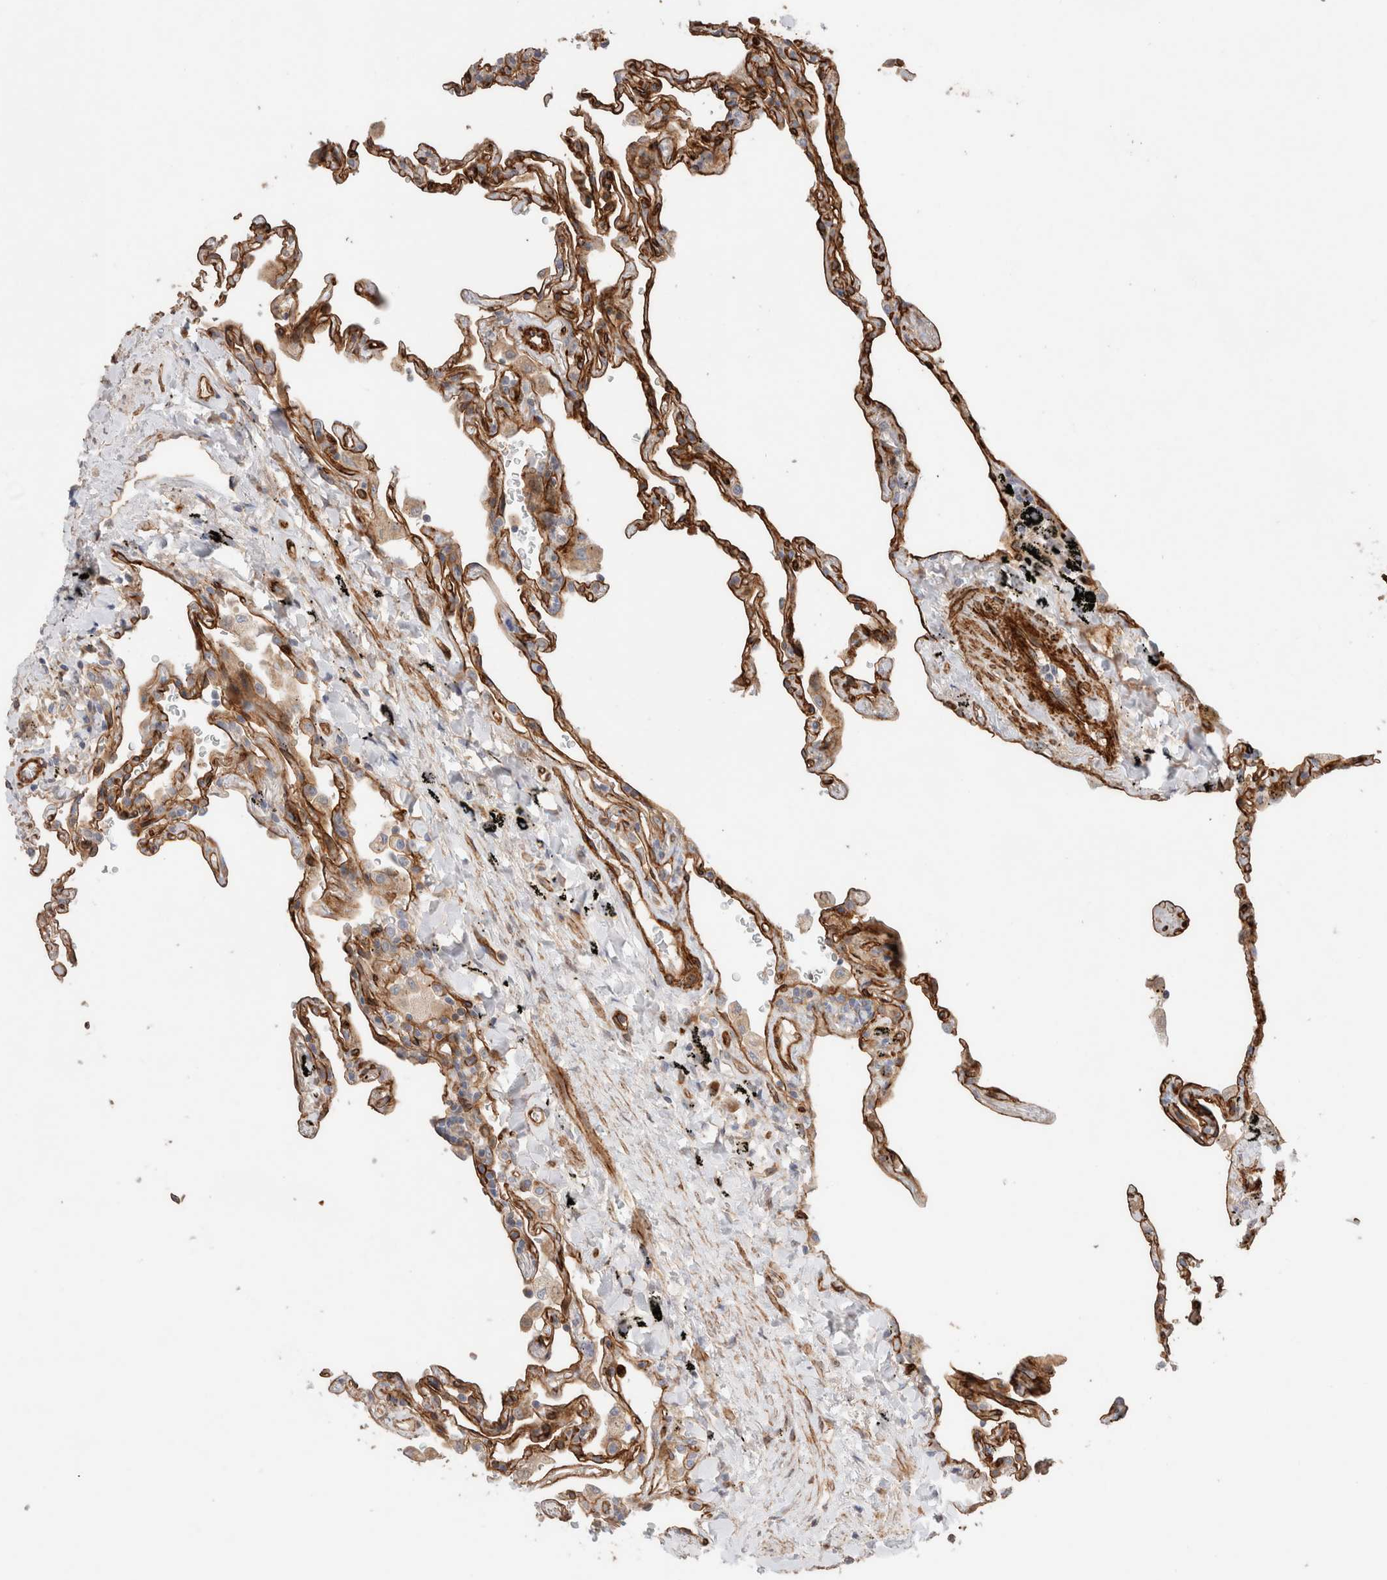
{"staining": {"intensity": "moderate", "quantity": "25%-75%", "location": "cytoplasmic/membranous"}, "tissue": "lung", "cell_type": "Alveolar cells", "image_type": "normal", "snomed": [{"axis": "morphology", "description": "Normal tissue, NOS"}, {"axis": "topography", "description": "Lung"}], "caption": "Lung stained with immunohistochemistry (IHC) exhibits moderate cytoplasmic/membranous expression in about 25%-75% of alveolar cells.", "gene": "RAB32", "patient": {"sex": "male", "age": 59}}